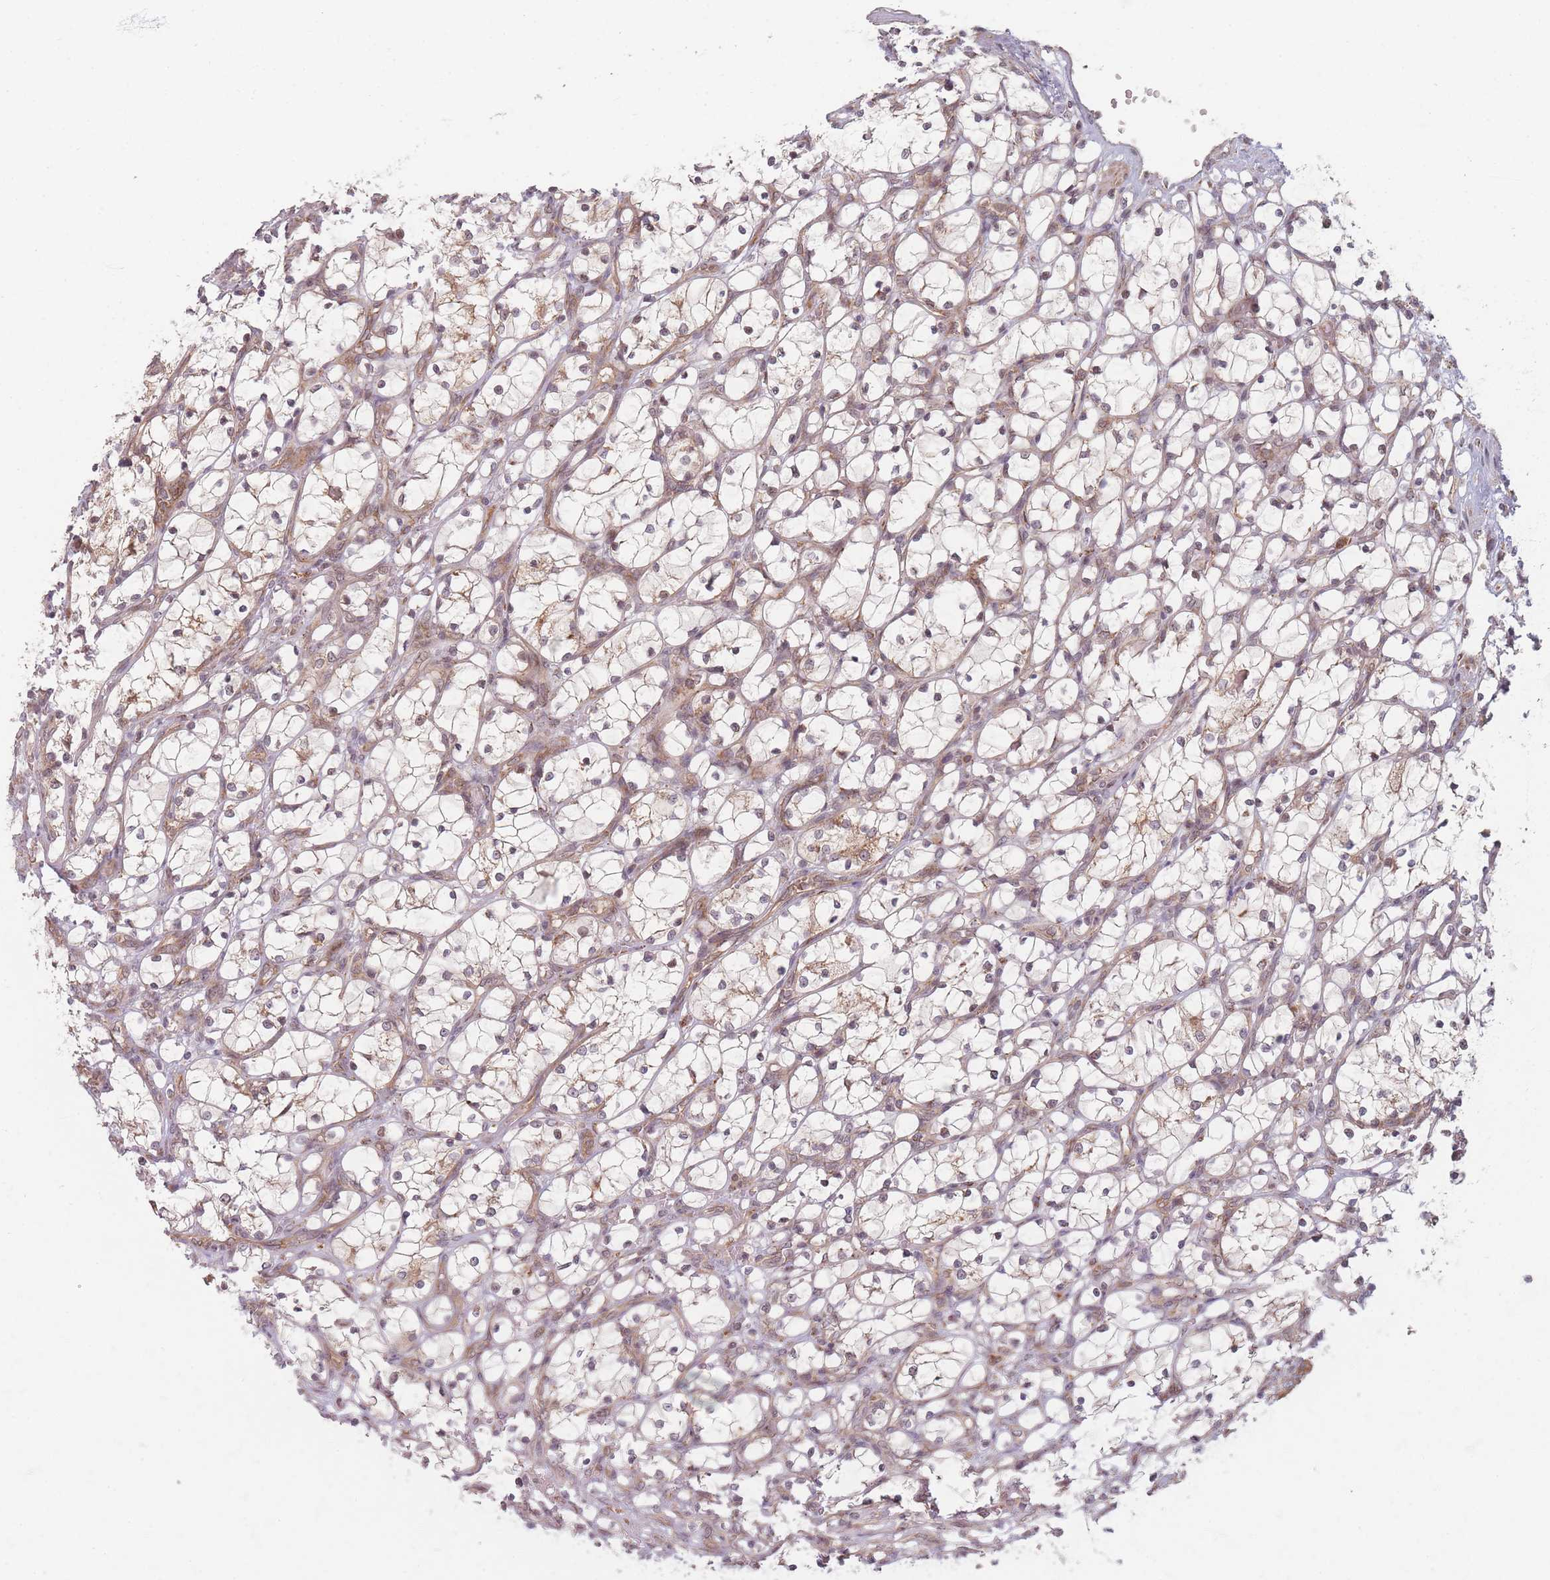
{"staining": {"intensity": "weak", "quantity": "25%-75%", "location": "cytoplasmic/membranous"}, "tissue": "renal cancer", "cell_type": "Tumor cells", "image_type": "cancer", "snomed": [{"axis": "morphology", "description": "Adenocarcinoma, NOS"}, {"axis": "topography", "description": "Kidney"}], "caption": "DAB immunohistochemical staining of human adenocarcinoma (renal) reveals weak cytoplasmic/membranous protein staining in about 25%-75% of tumor cells.", "gene": "RADX", "patient": {"sex": "female", "age": 69}}